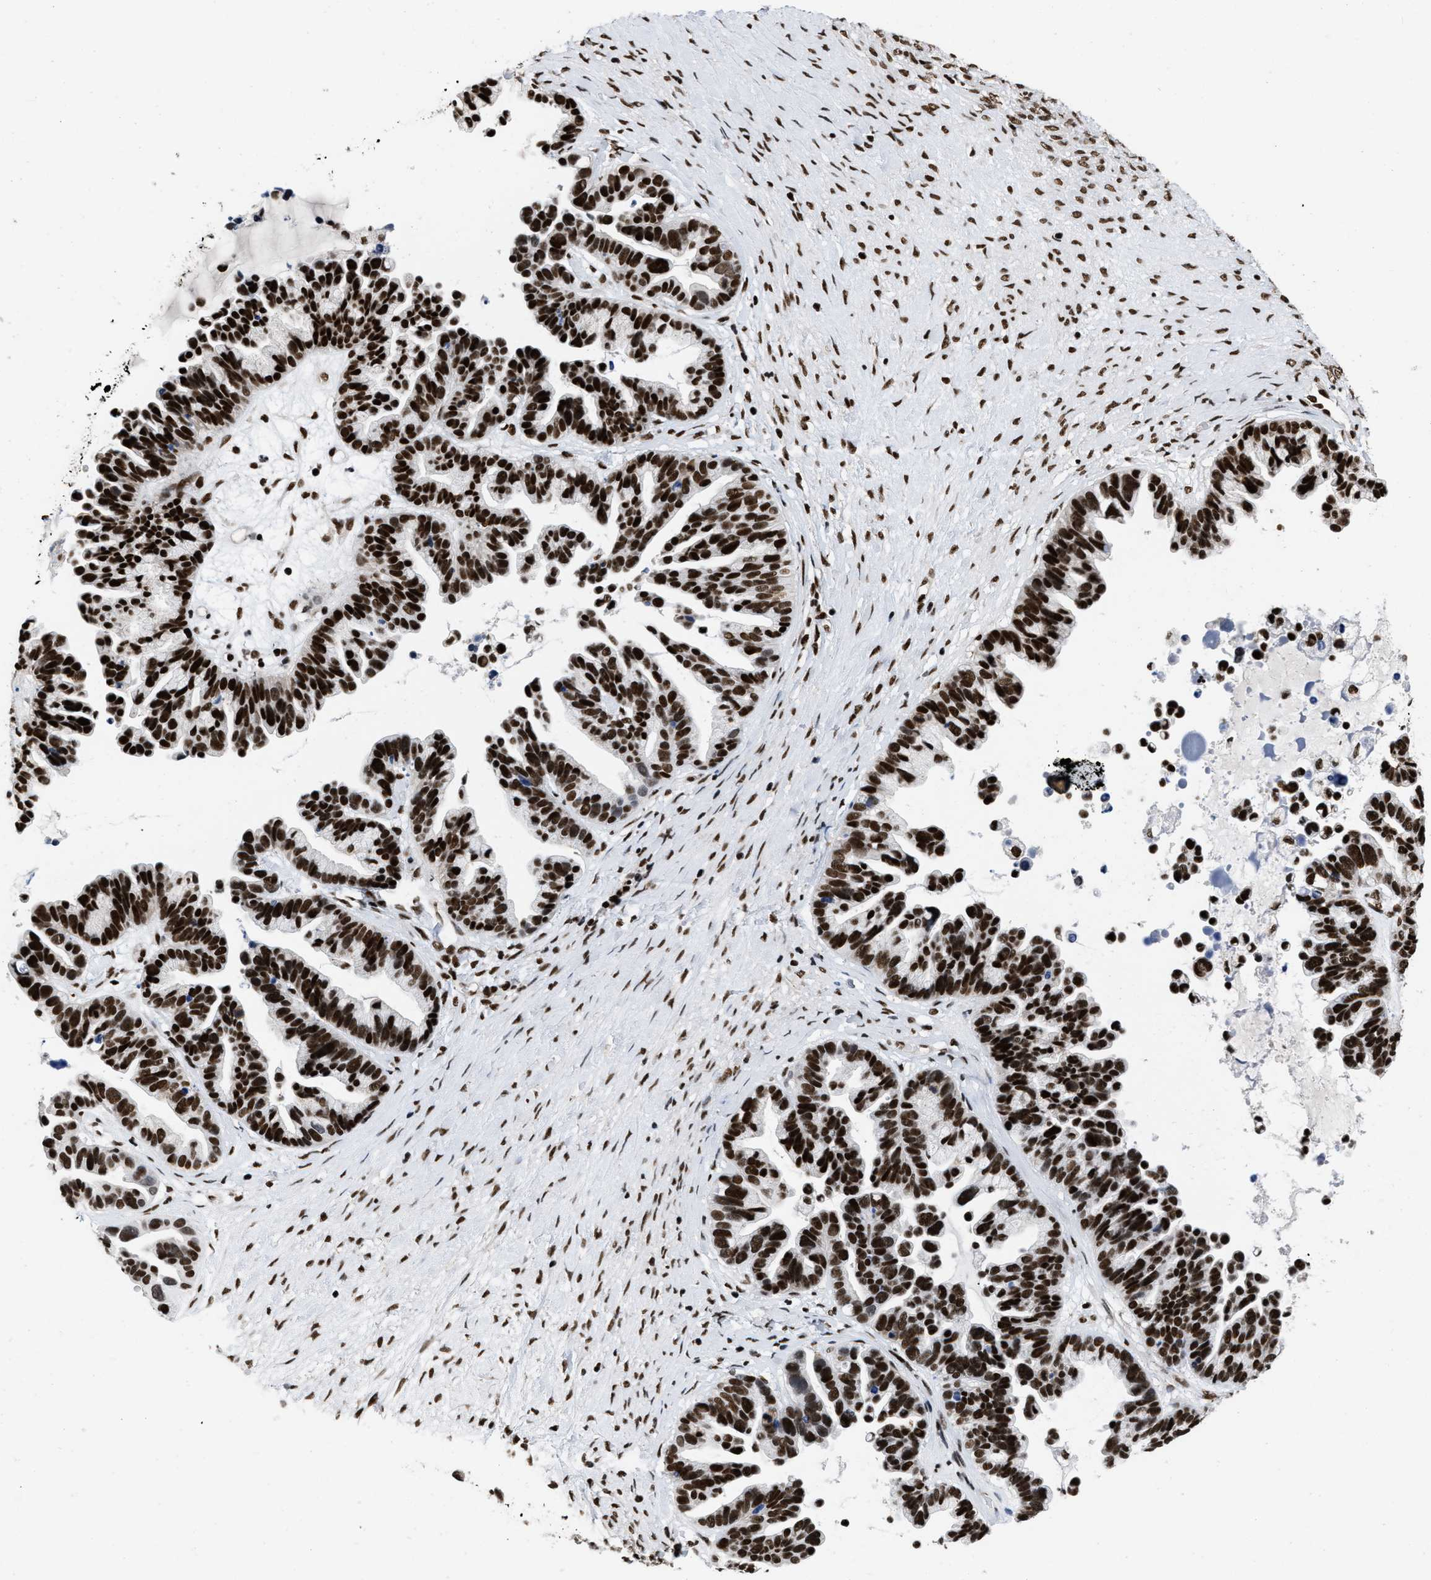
{"staining": {"intensity": "strong", "quantity": ">75%", "location": "nuclear"}, "tissue": "ovarian cancer", "cell_type": "Tumor cells", "image_type": "cancer", "snomed": [{"axis": "morphology", "description": "Cystadenocarcinoma, serous, NOS"}, {"axis": "topography", "description": "Ovary"}], "caption": "This is a micrograph of IHC staining of ovarian serous cystadenocarcinoma, which shows strong staining in the nuclear of tumor cells.", "gene": "CREB1", "patient": {"sex": "female", "age": 56}}